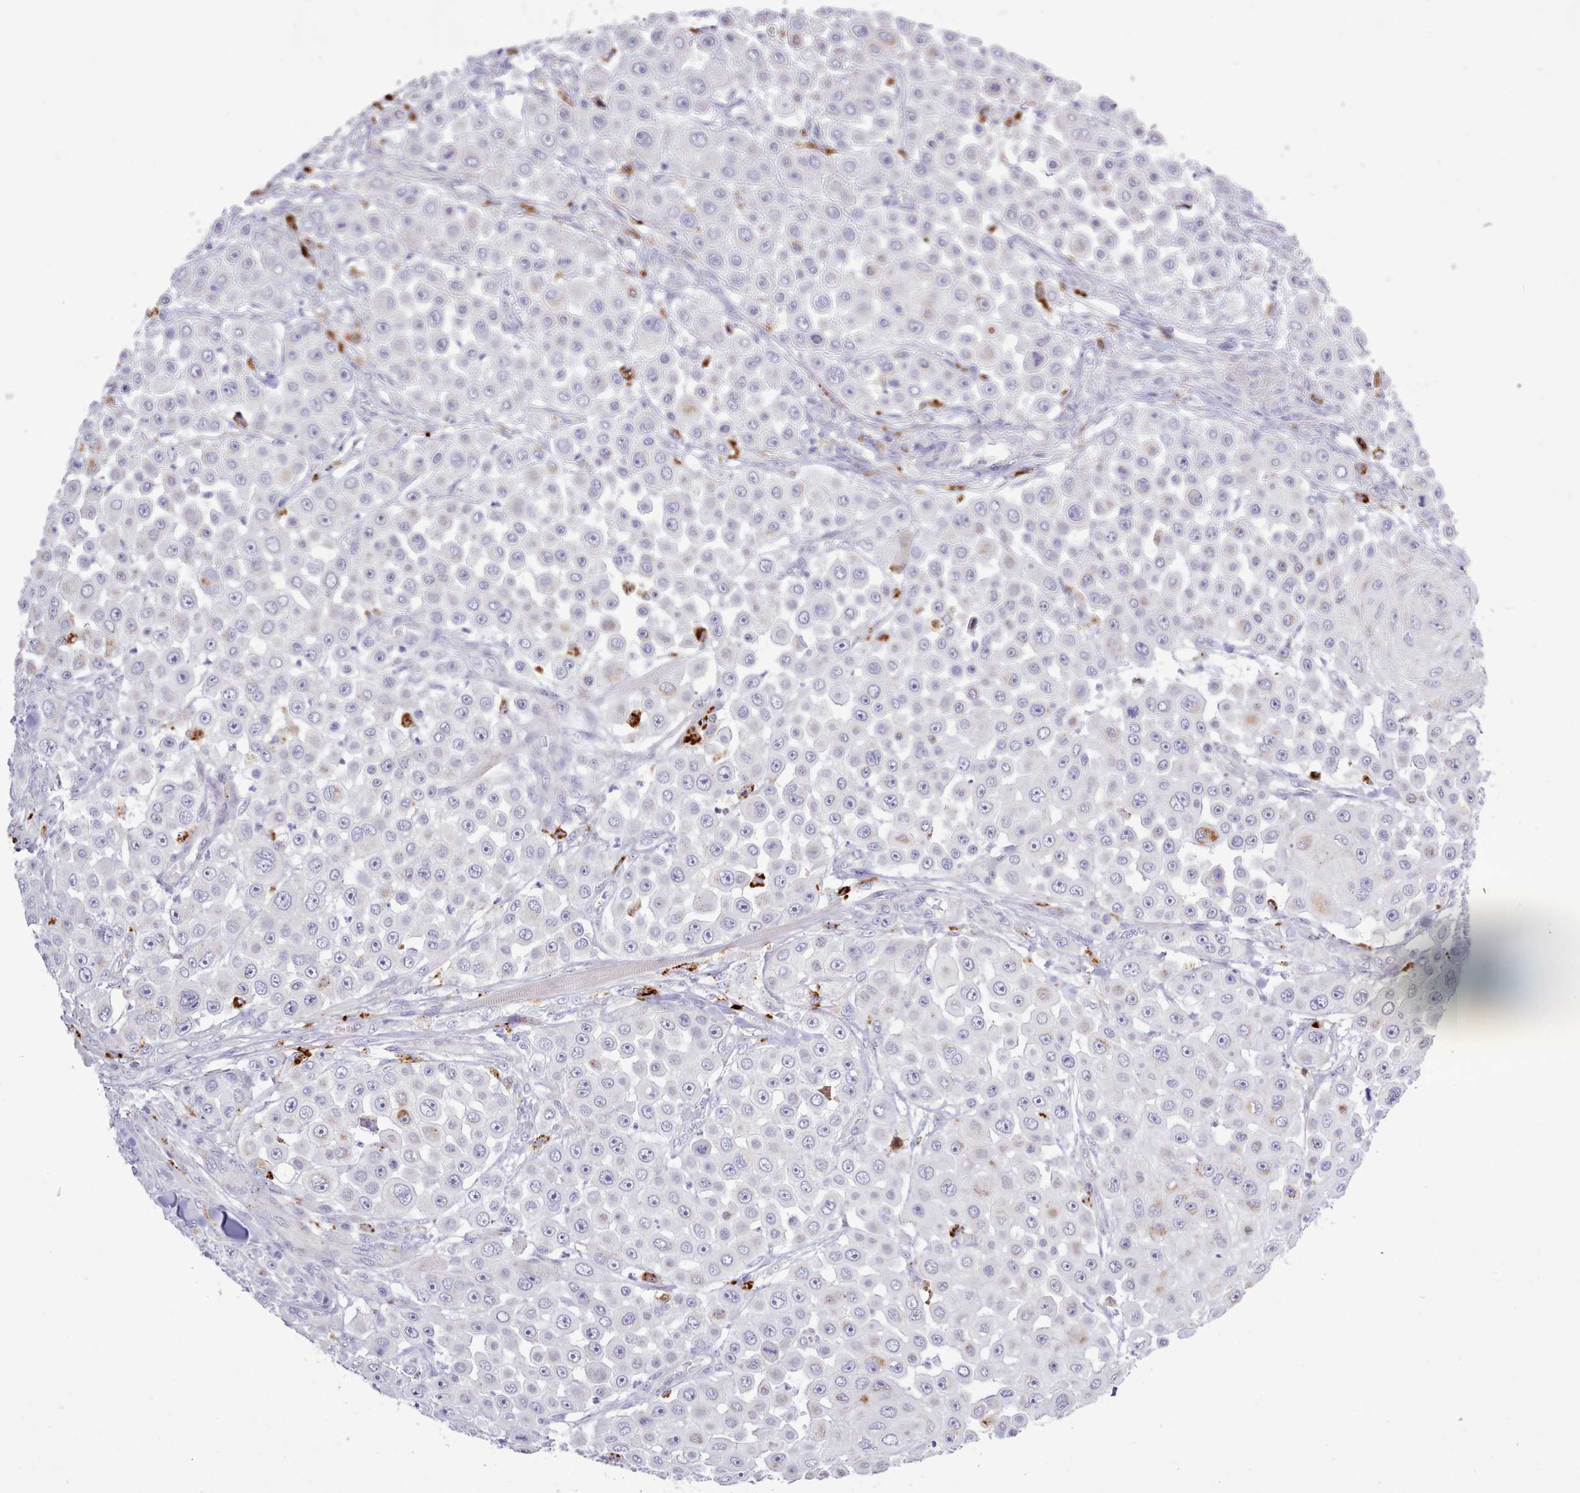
{"staining": {"intensity": "negative", "quantity": "none", "location": "none"}, "tissue": "skin cancer", "cell_type": "Tumor cells", "image_type": "cancer", "snomed": [{"axis": "morphology", "description": "Squamous cell carcinoma, NOS"}, {"axis": "topography", "description": "Skin"}], "caption": "Human skin cancer (squamous cell carcinoma) stained for a protein using IHC displays no expression in tumor cells.", "gene": "SRD5A1", "patient": {"sex": "male", "age": 67}}